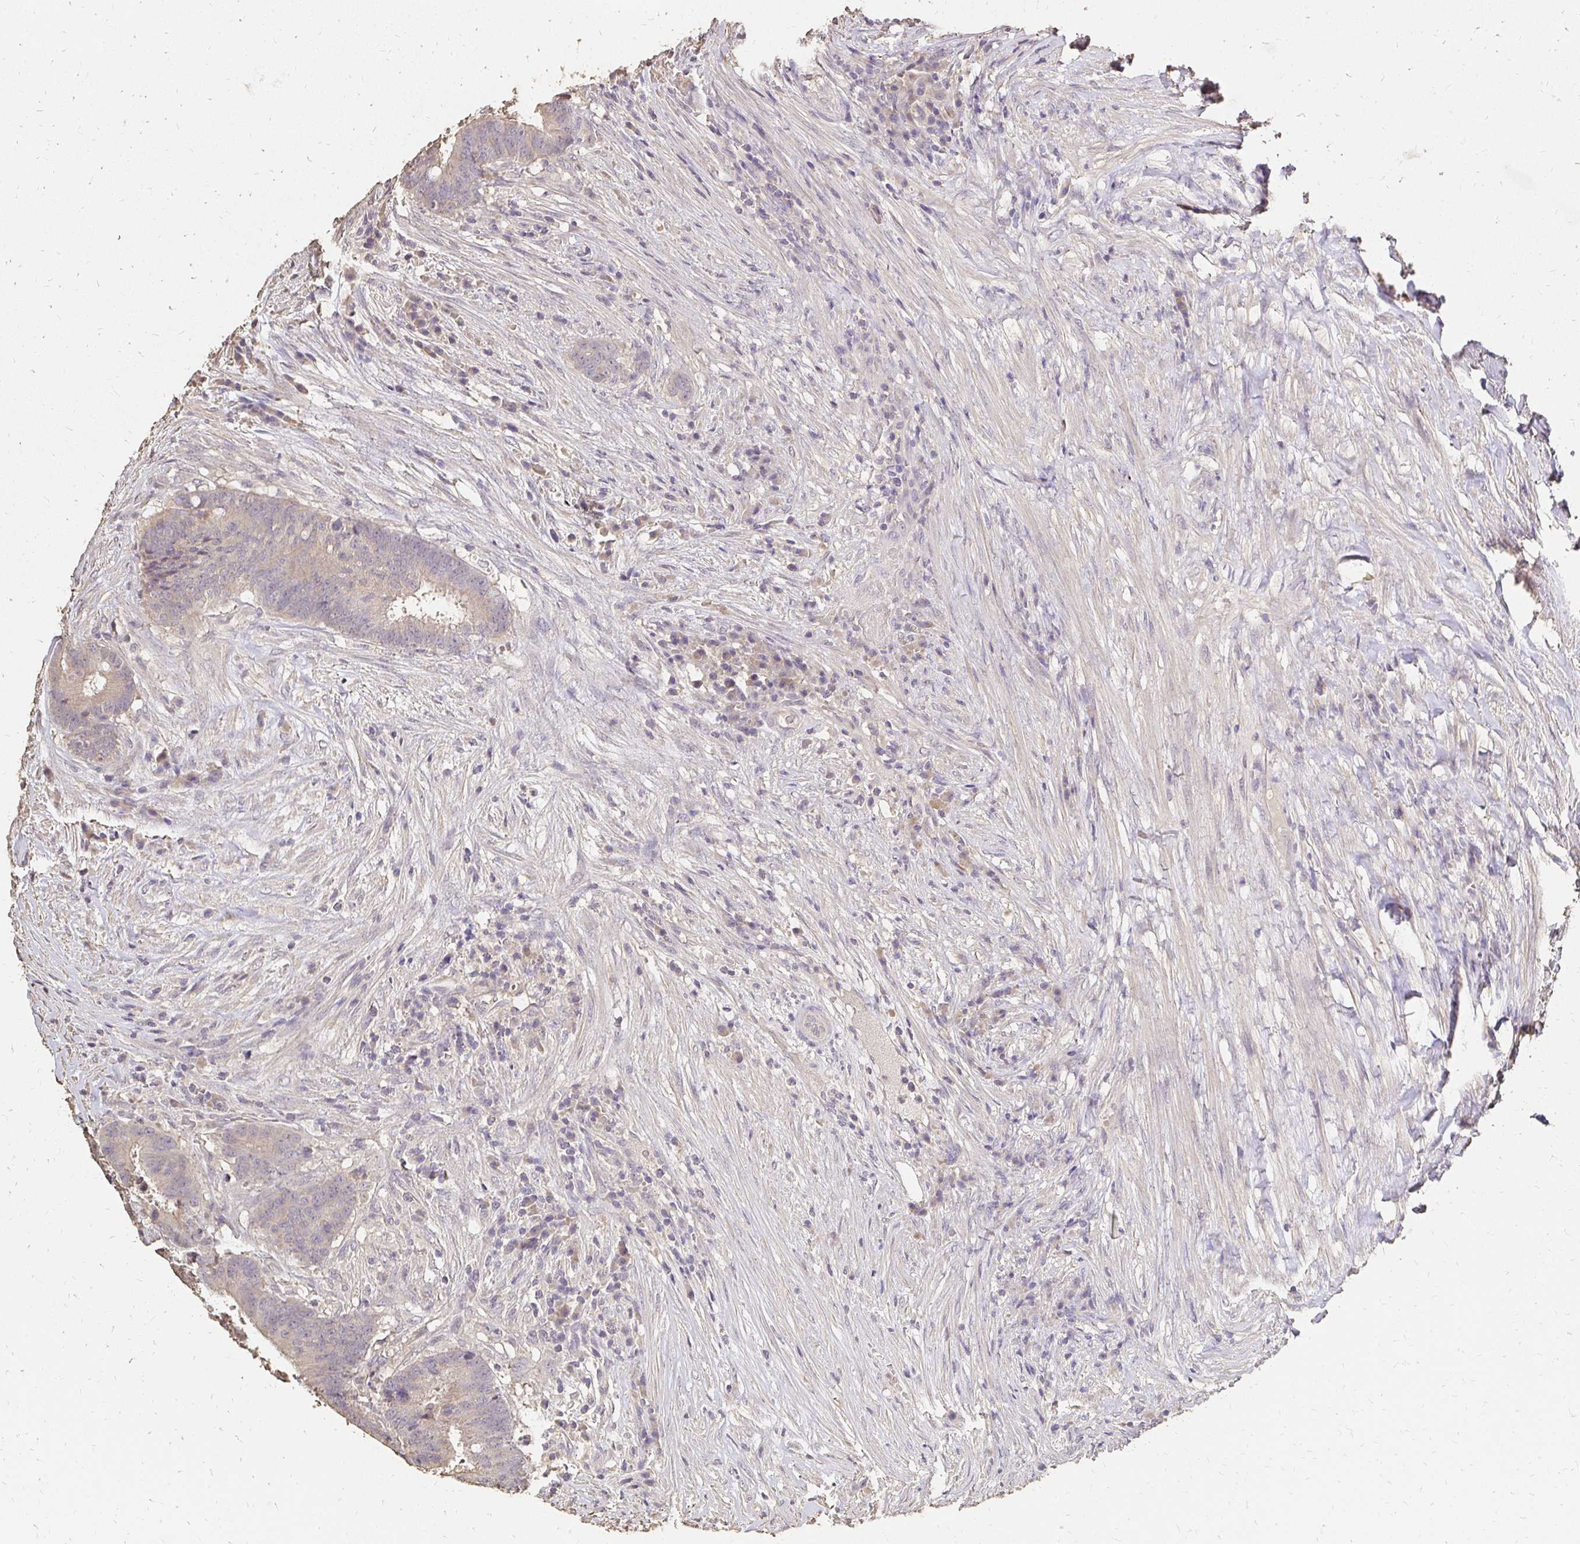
{"staining": {"intensity": "weak", "quantity": "25%-75%", "location": "cytoplasmic/membranous"}, "tissue": "colorectal cancer", "cell_type": "Tumor cells", "image_type": "cancer", "snomed": [{"axis": "morphology", "description": "Adenocarcinoma, NOS"}, {"axis": "topography", "description": "Colon"}], "caption": "Approximately 25%-75% of tumor cells in human adenocarcinoma (colorectal) reveal weak cytoplasmic/membranous protein expression as visualized by brown immunohistochemical staining.", "gene": "UGT1A6", "patient": {"sex": "female", "age": 43}}